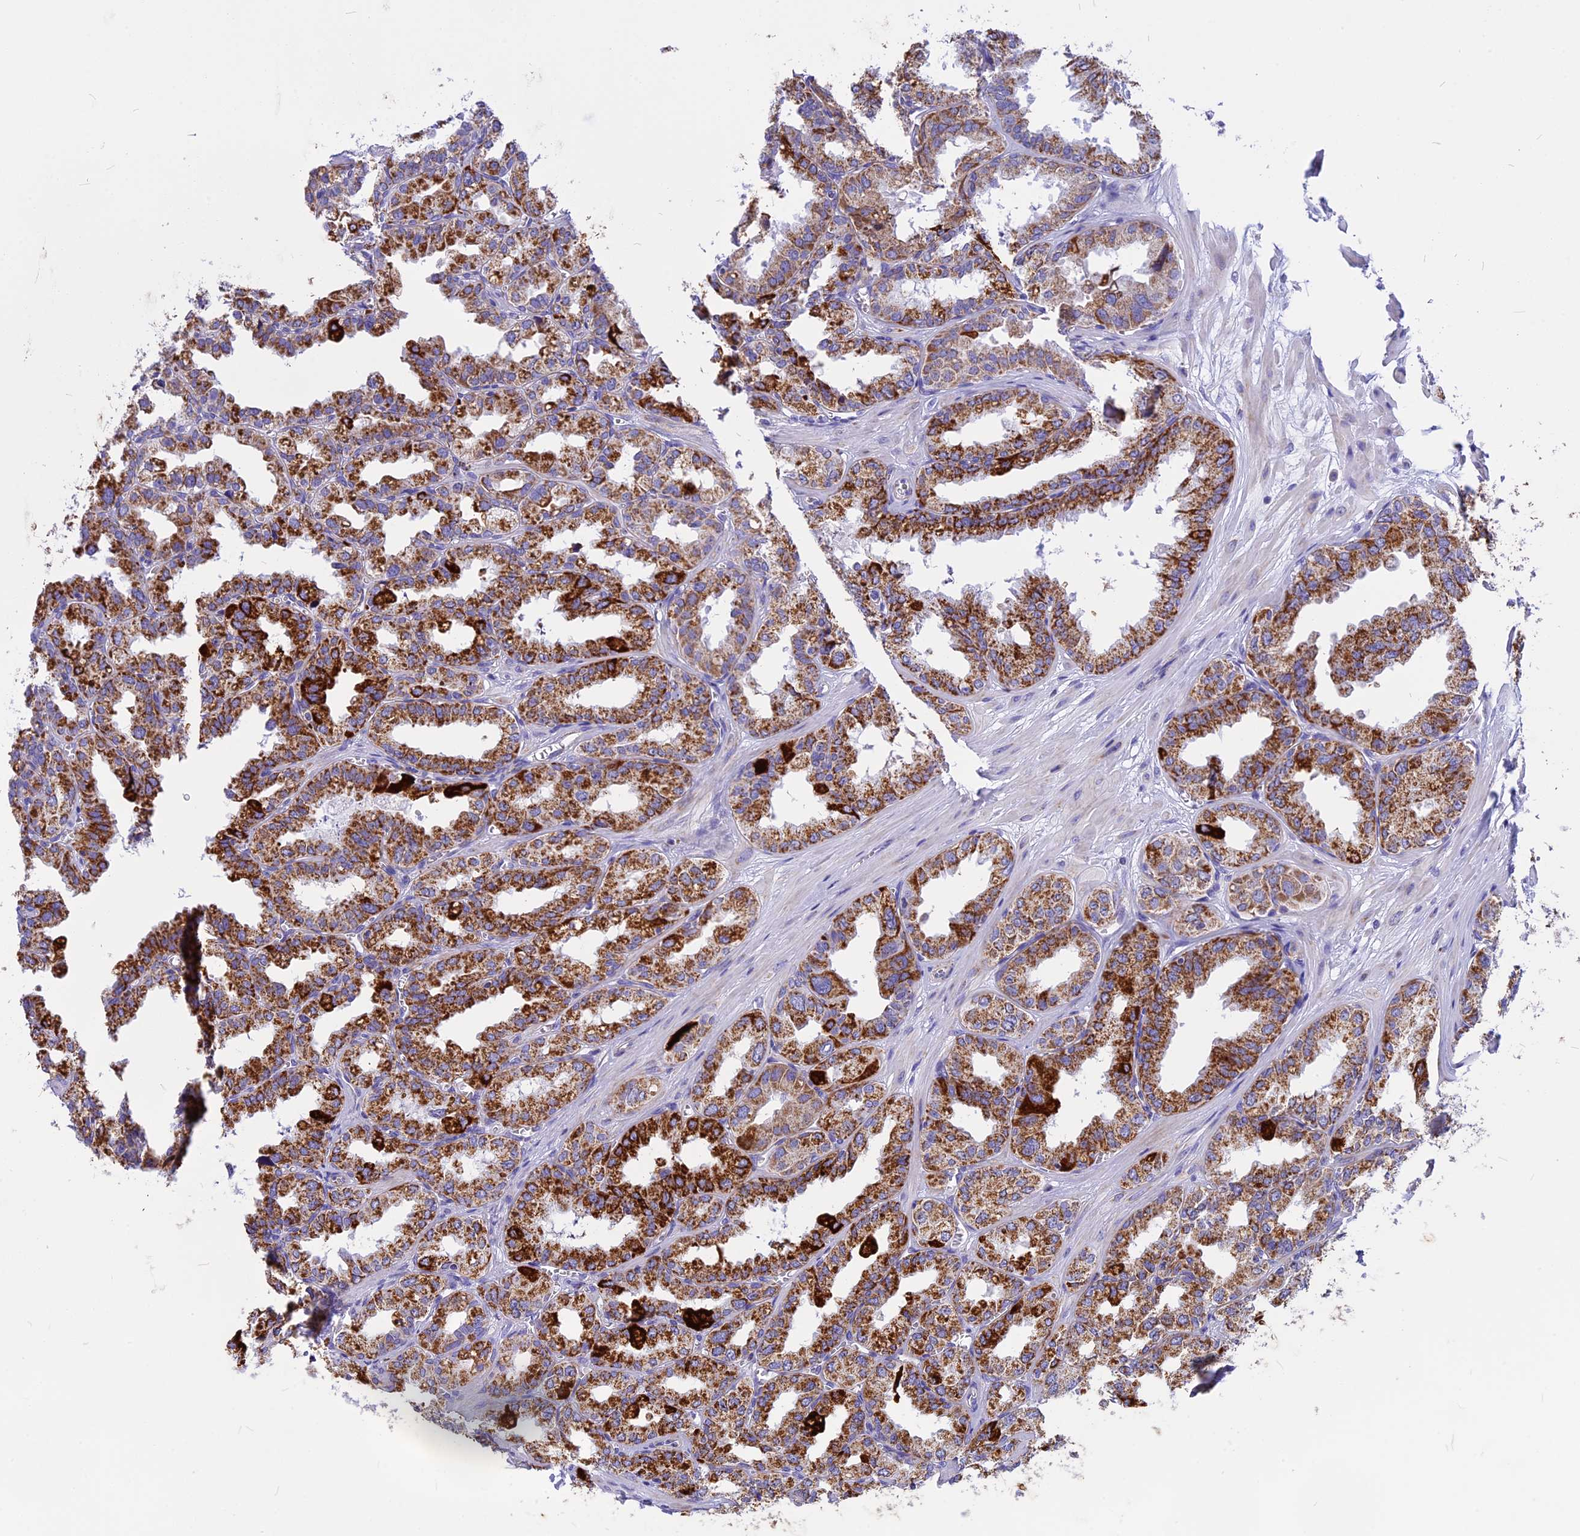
{"staining": {"intensity": "strong", "quantity": ">75%", "location": "cytoplasmic/membranous"}, "tissue": "seminal vesicle", "cell_type": "Glandular cells", "image_type": "normal", "snomed": [{"axis": "morphology", "description": "Normal tissue, NOS"}, {"axis": "topography", "description": "Prostate"}, {"axis": "topography", "description": "Seminal veicle"}], "caption": "Glandular cells exhibit strong cytoplasmic/membranous positivity in approximately >75% of cells in benign seminal vesicle.", "gene": "VDAC2", "patient": {"sex": "male", "age": 51}}